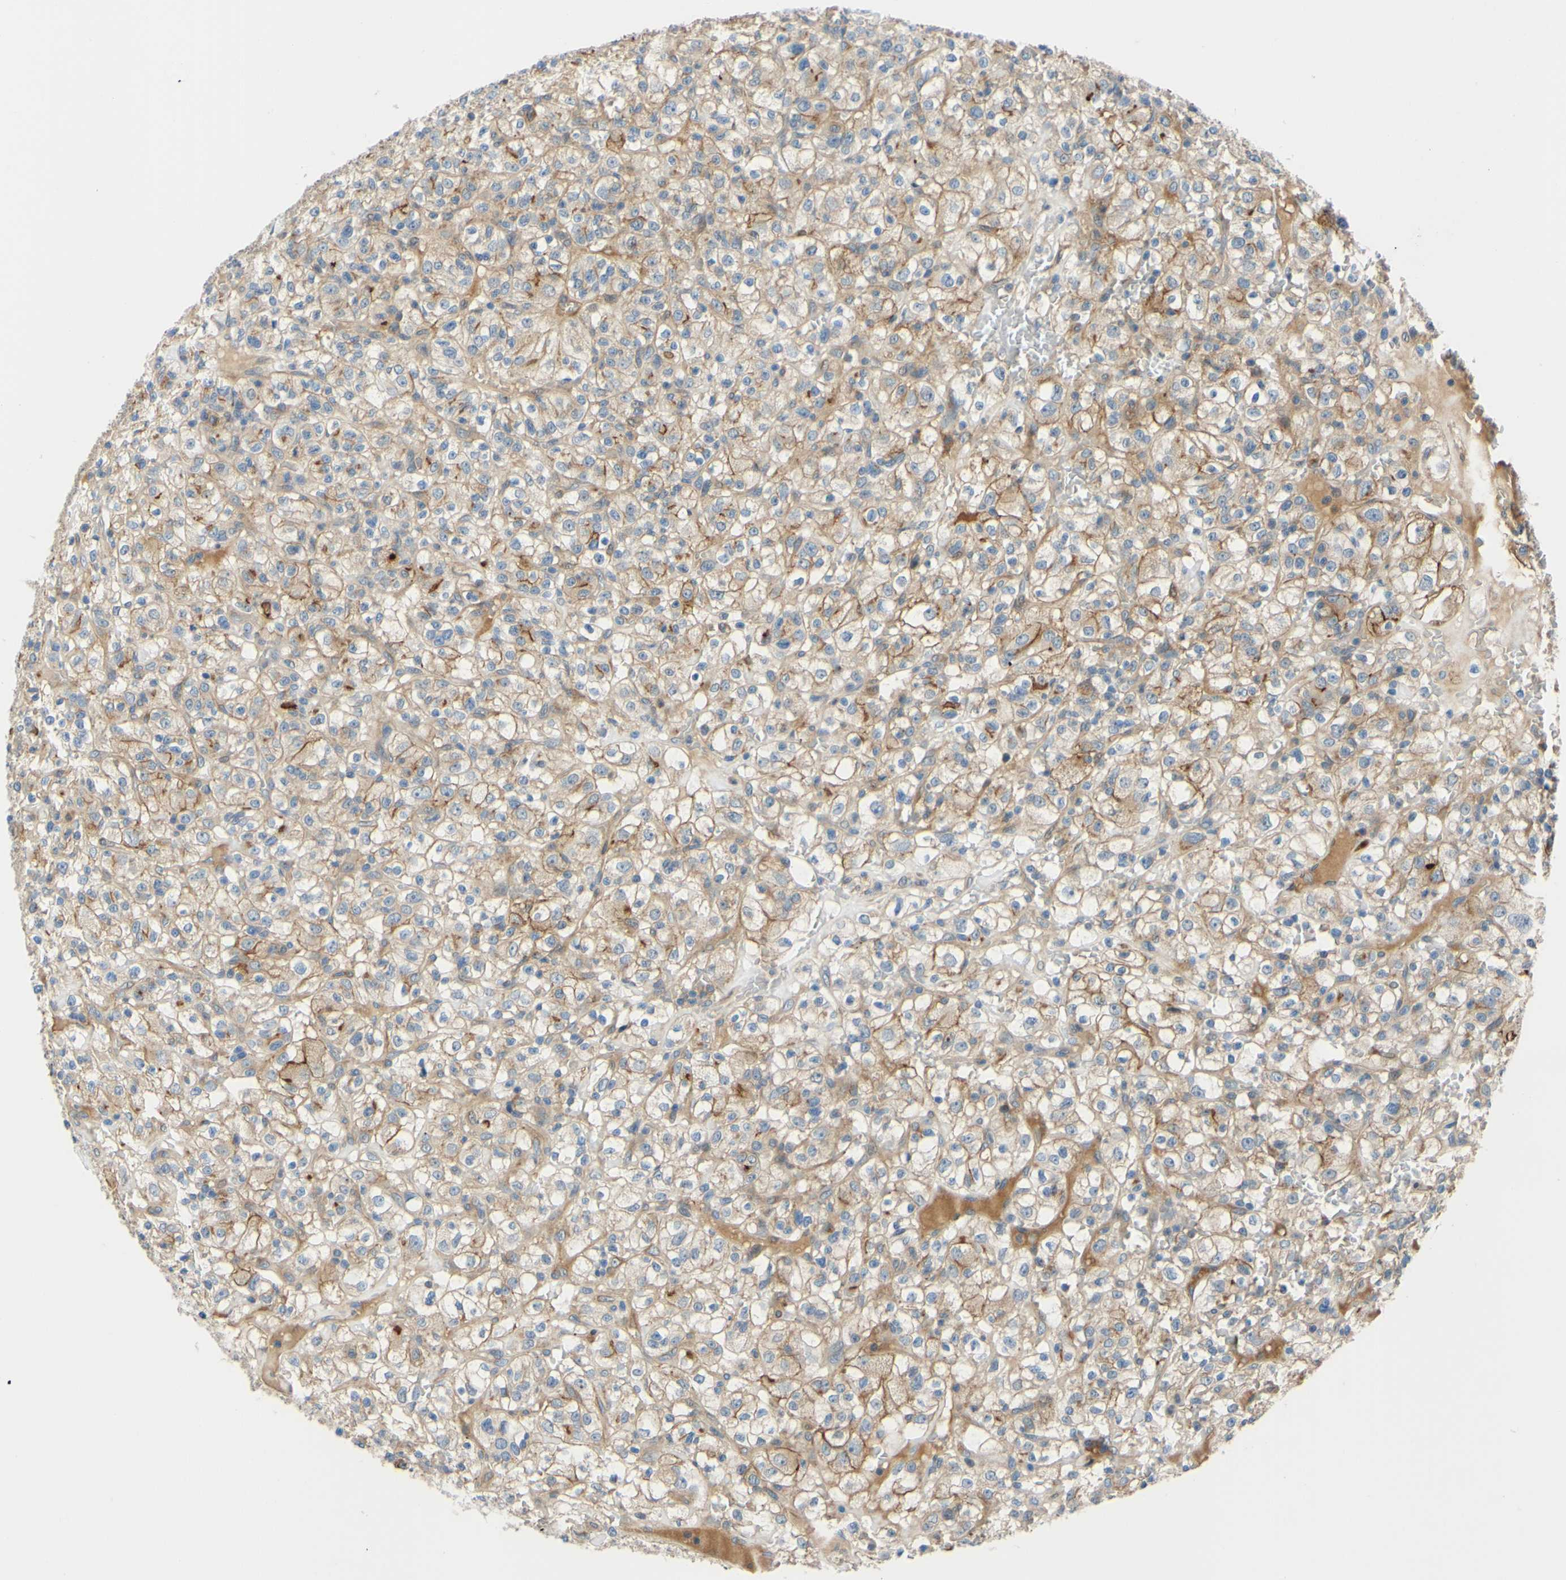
{"staining": {"intensity": "moderate", "quantity": ">75%", "location": "cytoplasmic/membranous"}, "tissue": "renal cancer", "cell_type": "Tumor cells", "image_type": "cancer", "snomed": [{"axis": "morphology", "description": "Normal tissue, NOS"}, {"axis": "morphology", "description": "Adenocarcinoma, NOS"}, {"axis": "topography", "description": "Kidney"}], "caption": "Immunohistochemical staining of human renal cancer (adenocarcinoma) displays medium levels of moderate cytoplasmic/membranous protein positivity in about >75% of tumor cells.", "gene": "ARHGAP1", "patient": {"sex": "female", "age": 72}}